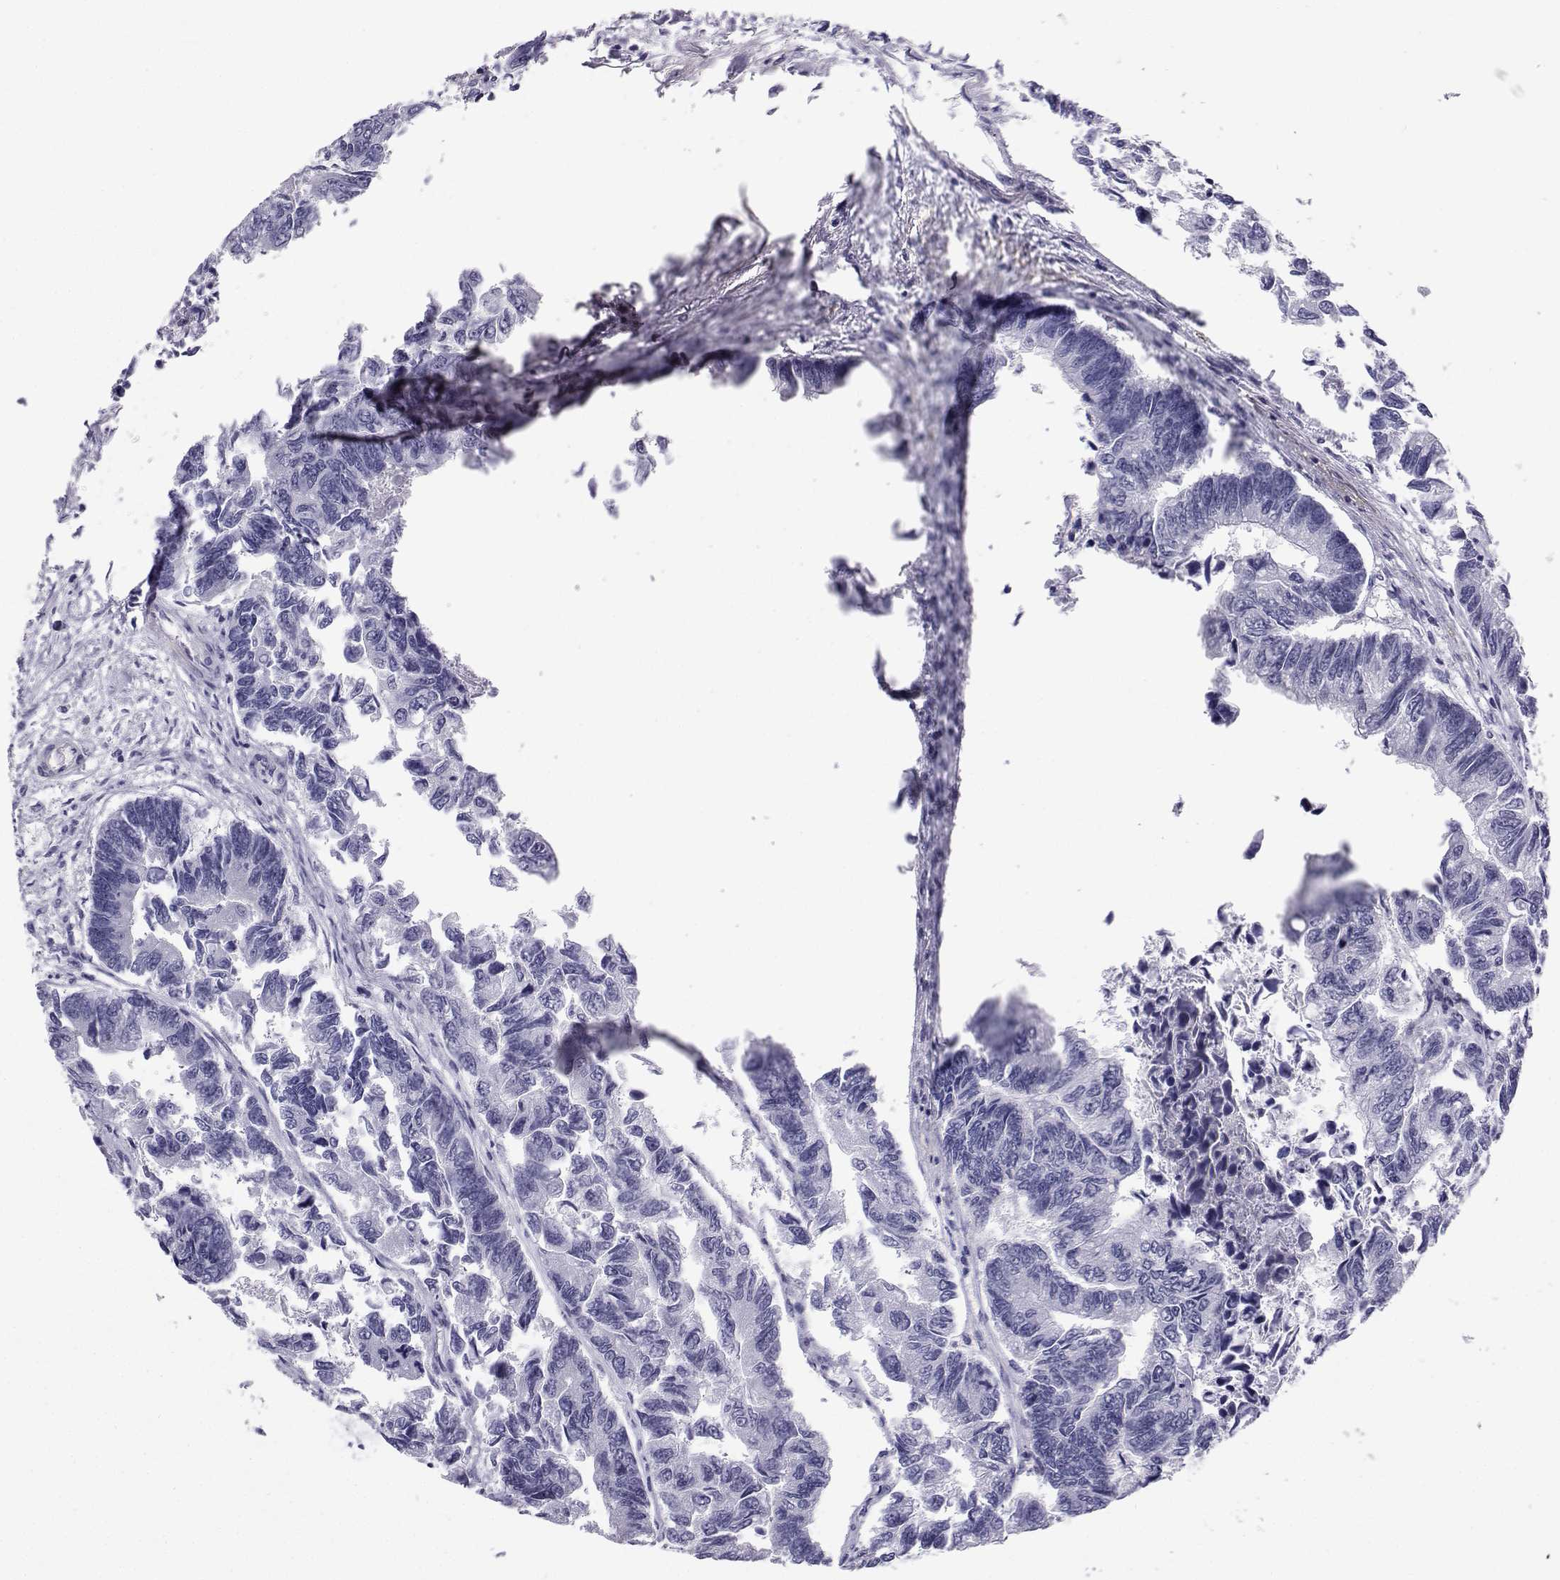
{"staining": {"intensity": "negative", "quantity": "none", "location": "none"}, "tissue": "colorectal cancer", "cell_type": "Tumor cells", "image_type": "cancer", "snomed": [{"axis": "morphology", "description": "Adenocarcinoma, NOS"}, {"axis": "topography", "description": "Colon"}], "caption": "An immunohistochemistry (IHC) histopathology image of colorectal cancer is shown. There is no staining in tumor cells of colorectal cancer. Nuclei are stained in blue.", "gene": "SPANXD", "patient": {"sex": "female", "age": 65}}